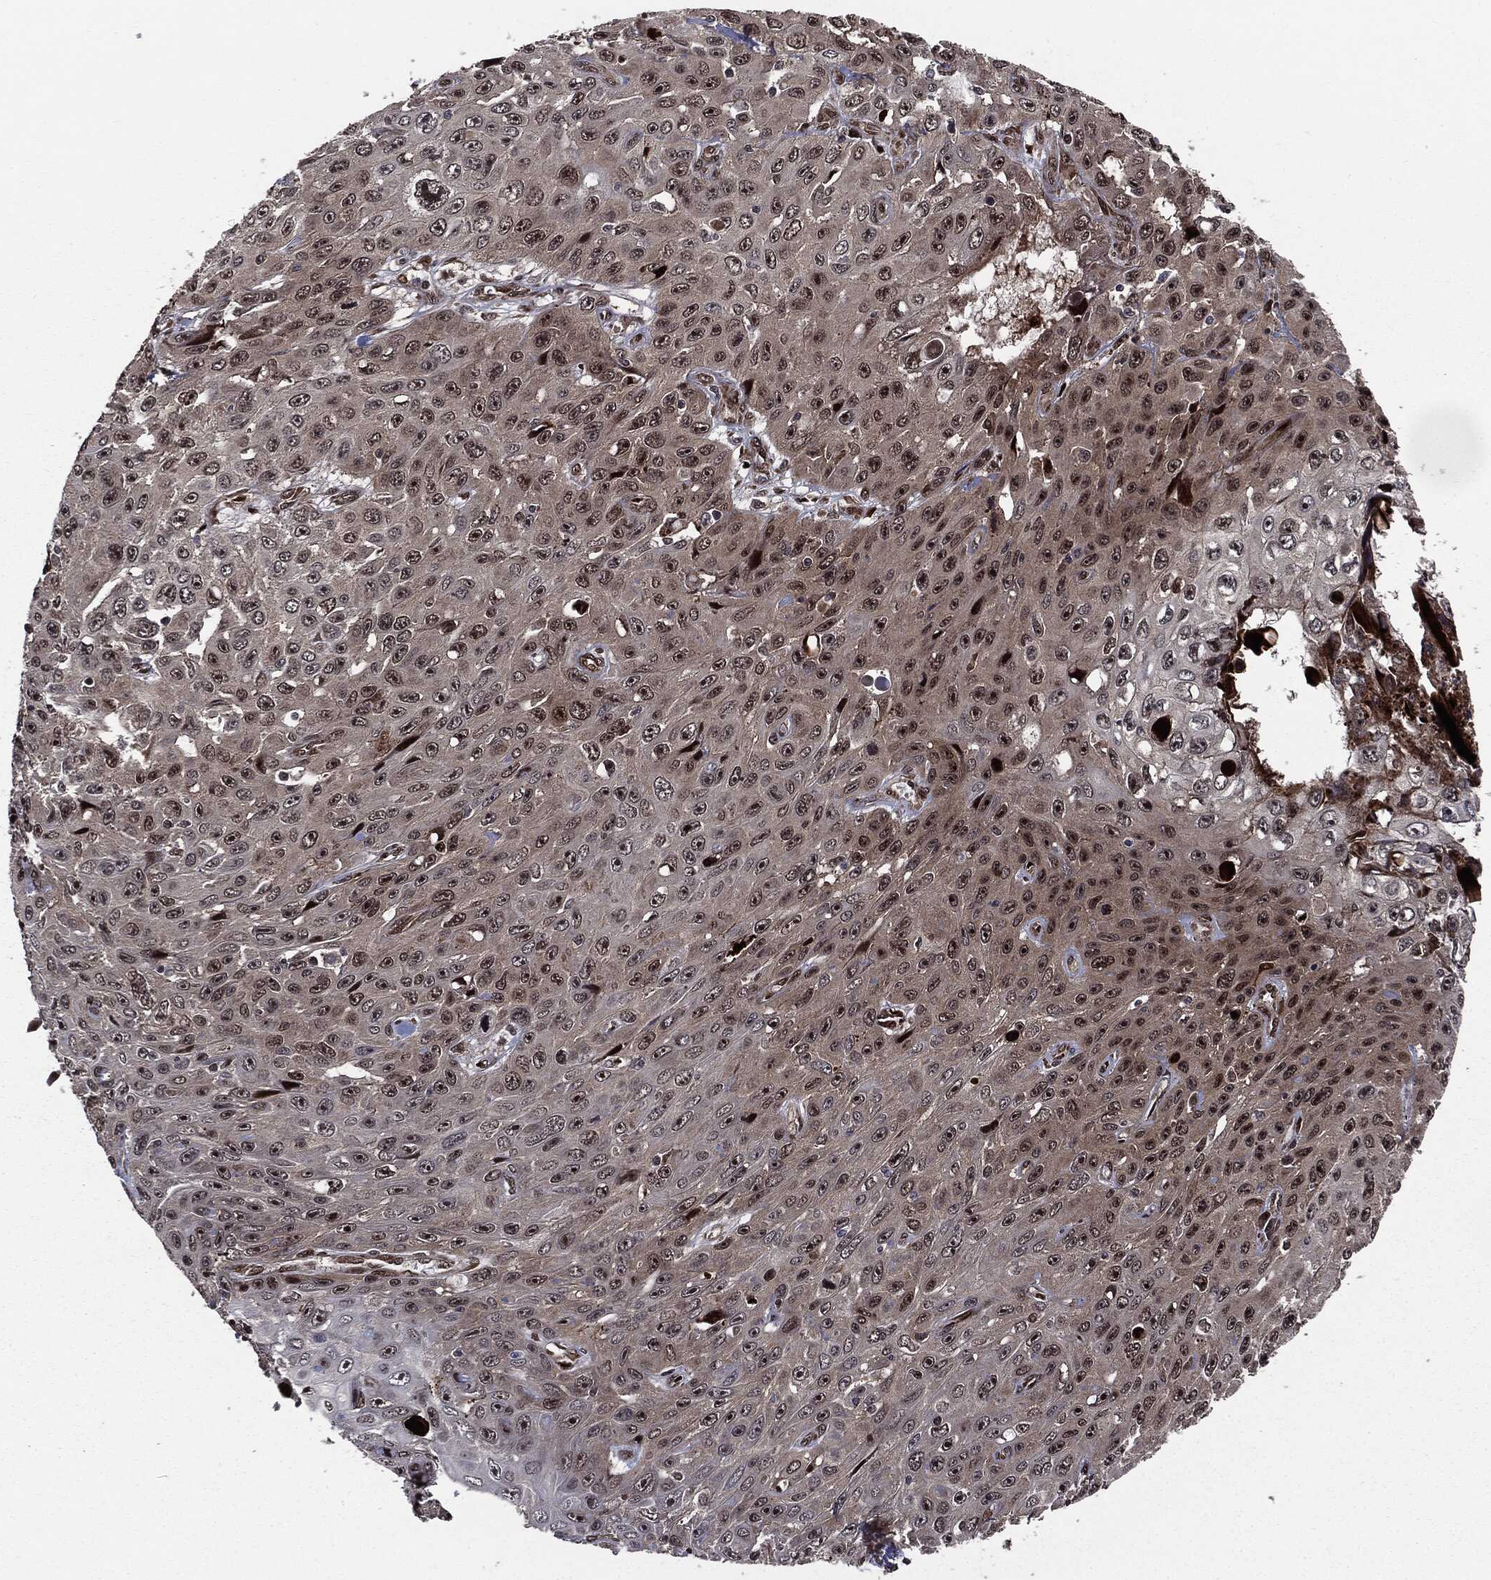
{"staining": {"intensity": "moderate", "quantity": "25%-75%", "location": "nuclear"}, "tissue": "skin cancer", "cell_type": "Tumor cells", "image_type": "cancer", "snomed": [{"axis": "morphology", "description": "Squamous cell carcinoma, NOS"}, {"axis": "topography", "description": "Skin"}], "caption": "This histopathology image exhibits IHC staining of skin squamous cell carcinoma, with medium moderate nuclear expression in about 25%-75% of tumor cells.", "gene": "SMAD4", "patient": {"sex": "male", "age": 82}}